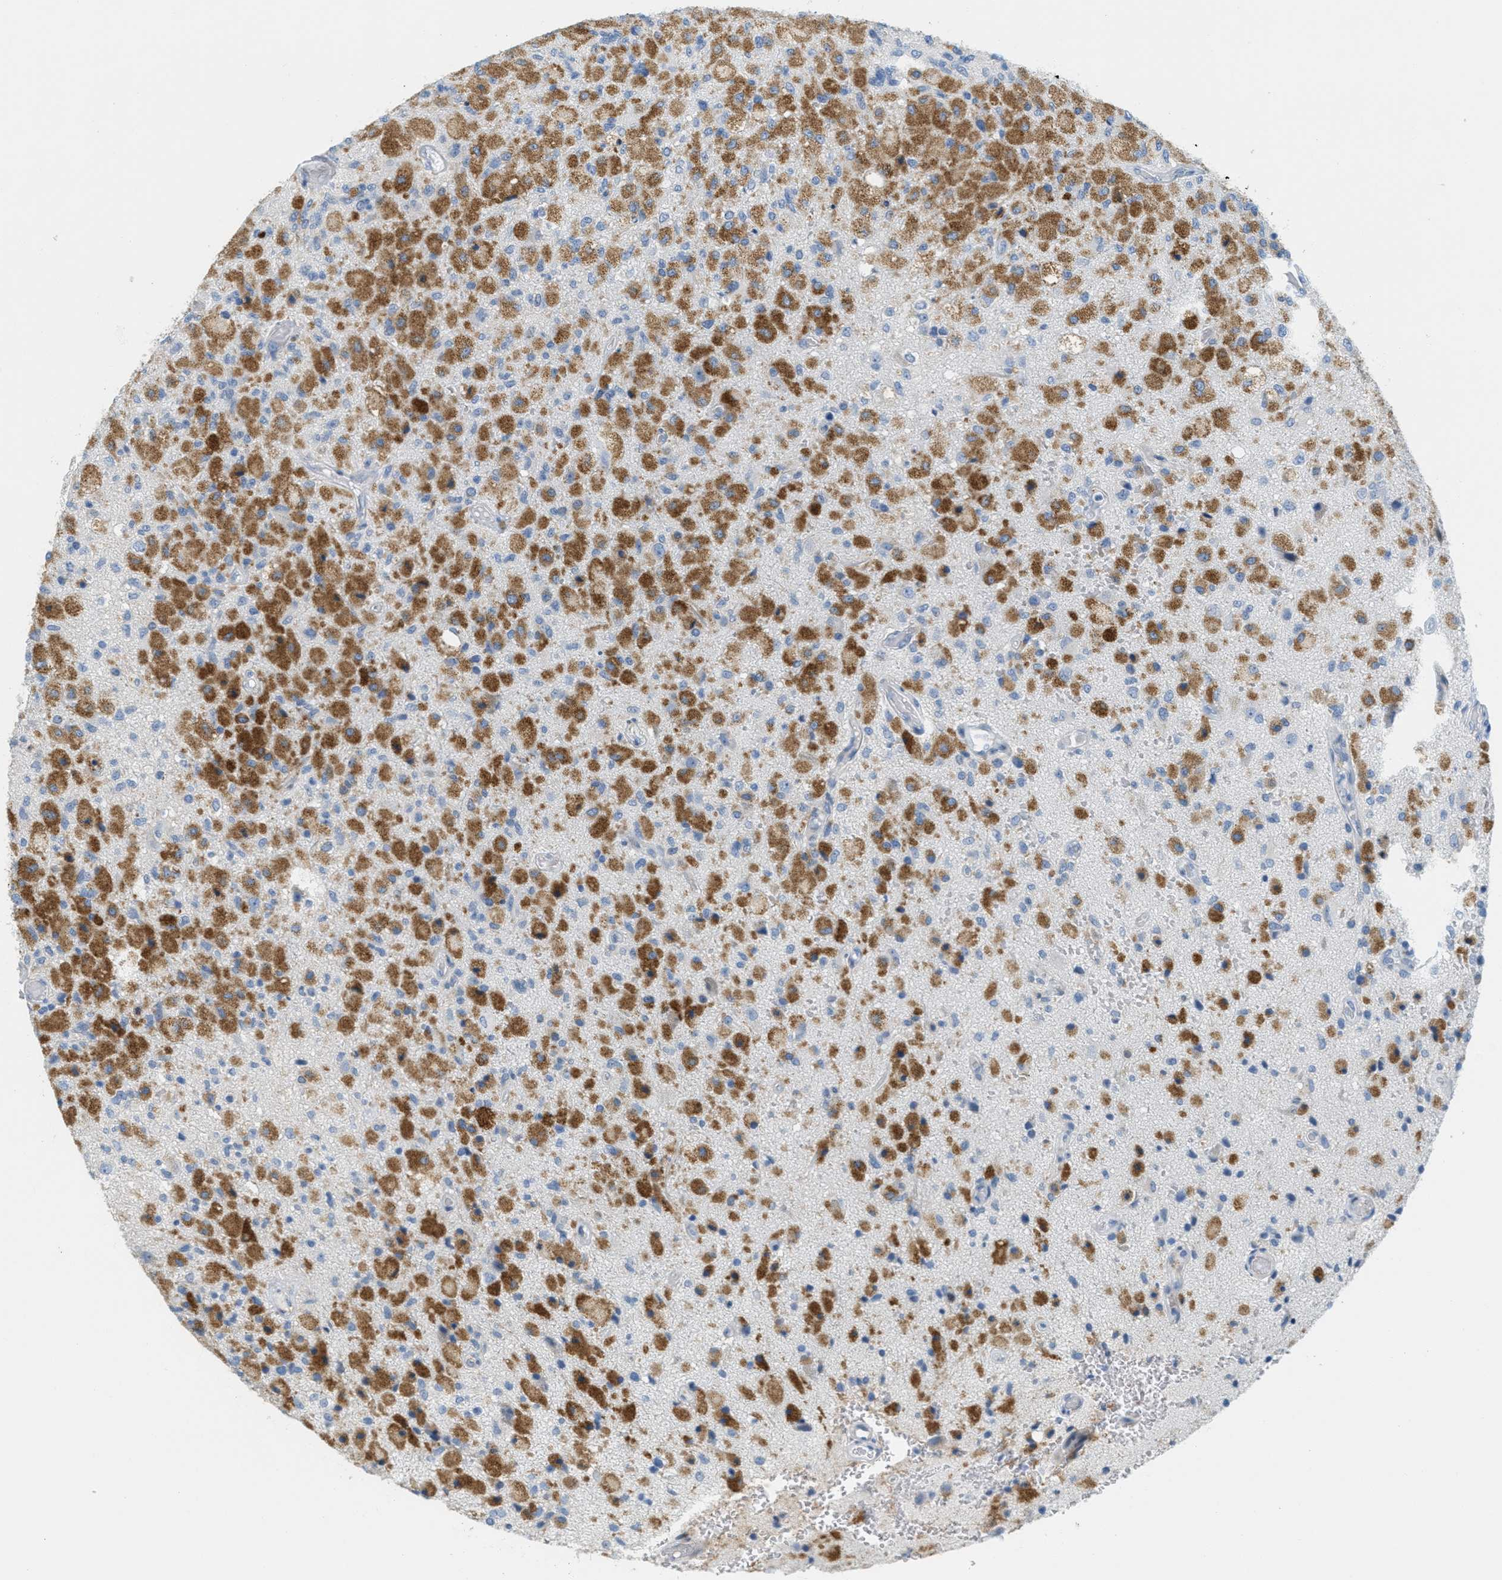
{"staining": {"intensity": "strong", "quantity": ">75%", "location": "cytoplasmic/membranous"}, "tissue": "glioma", "cell_type": "Tumor cells", "image_type": "cancer", "snomed": [{"axis": "morphology", "description": "Normal tissue, NOS"}, {"axis": "morphology", "description": "Glioma, malignant, High grade"}, {"axis": "topography", "description": "Cerebral cortex"}], "caption": "Malignant glioma (high-grade) stained with immunohistochemistry exhibits strong cytoplasmic/membranous expression in approximately >75% of tumor cells.", "gene": "TEX264", "patient": {"sex": "male", "age": 77}}